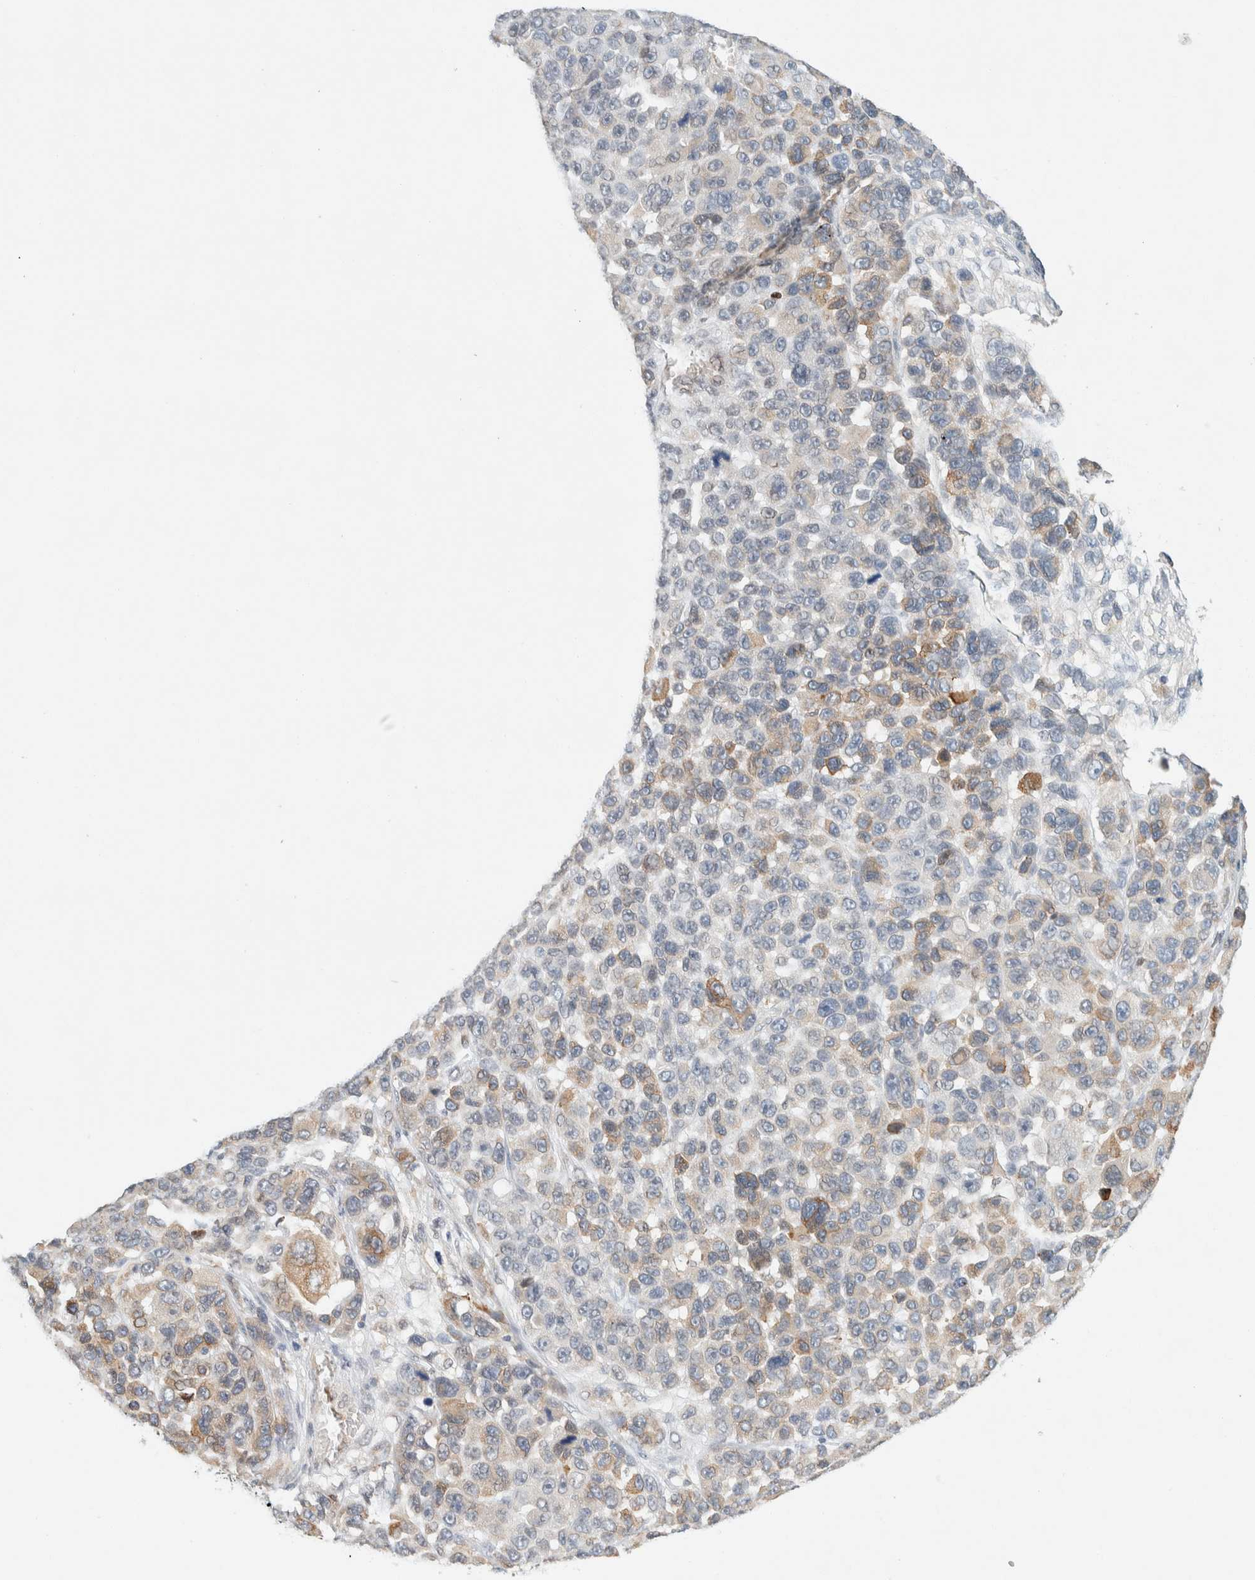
{"staining": {"intensity": "weak", "quantity": "25%-75%", "location": "cytoplasmic/membranous"}, "tissue": "melanoma", "cell_type": "Tumor cells", "image_type": "cancer", "snomed": [{"axis": "morphology", "description": "Malignant melanoma, NOS"}, {"axis": "topography", "description": "Skin"}], "caption": "Human malignant melanoma stained with a protein marker displays weak staining in tumor cells.", "gene": "SUMF2", "patient": {"sex": "male", "age": 53}}